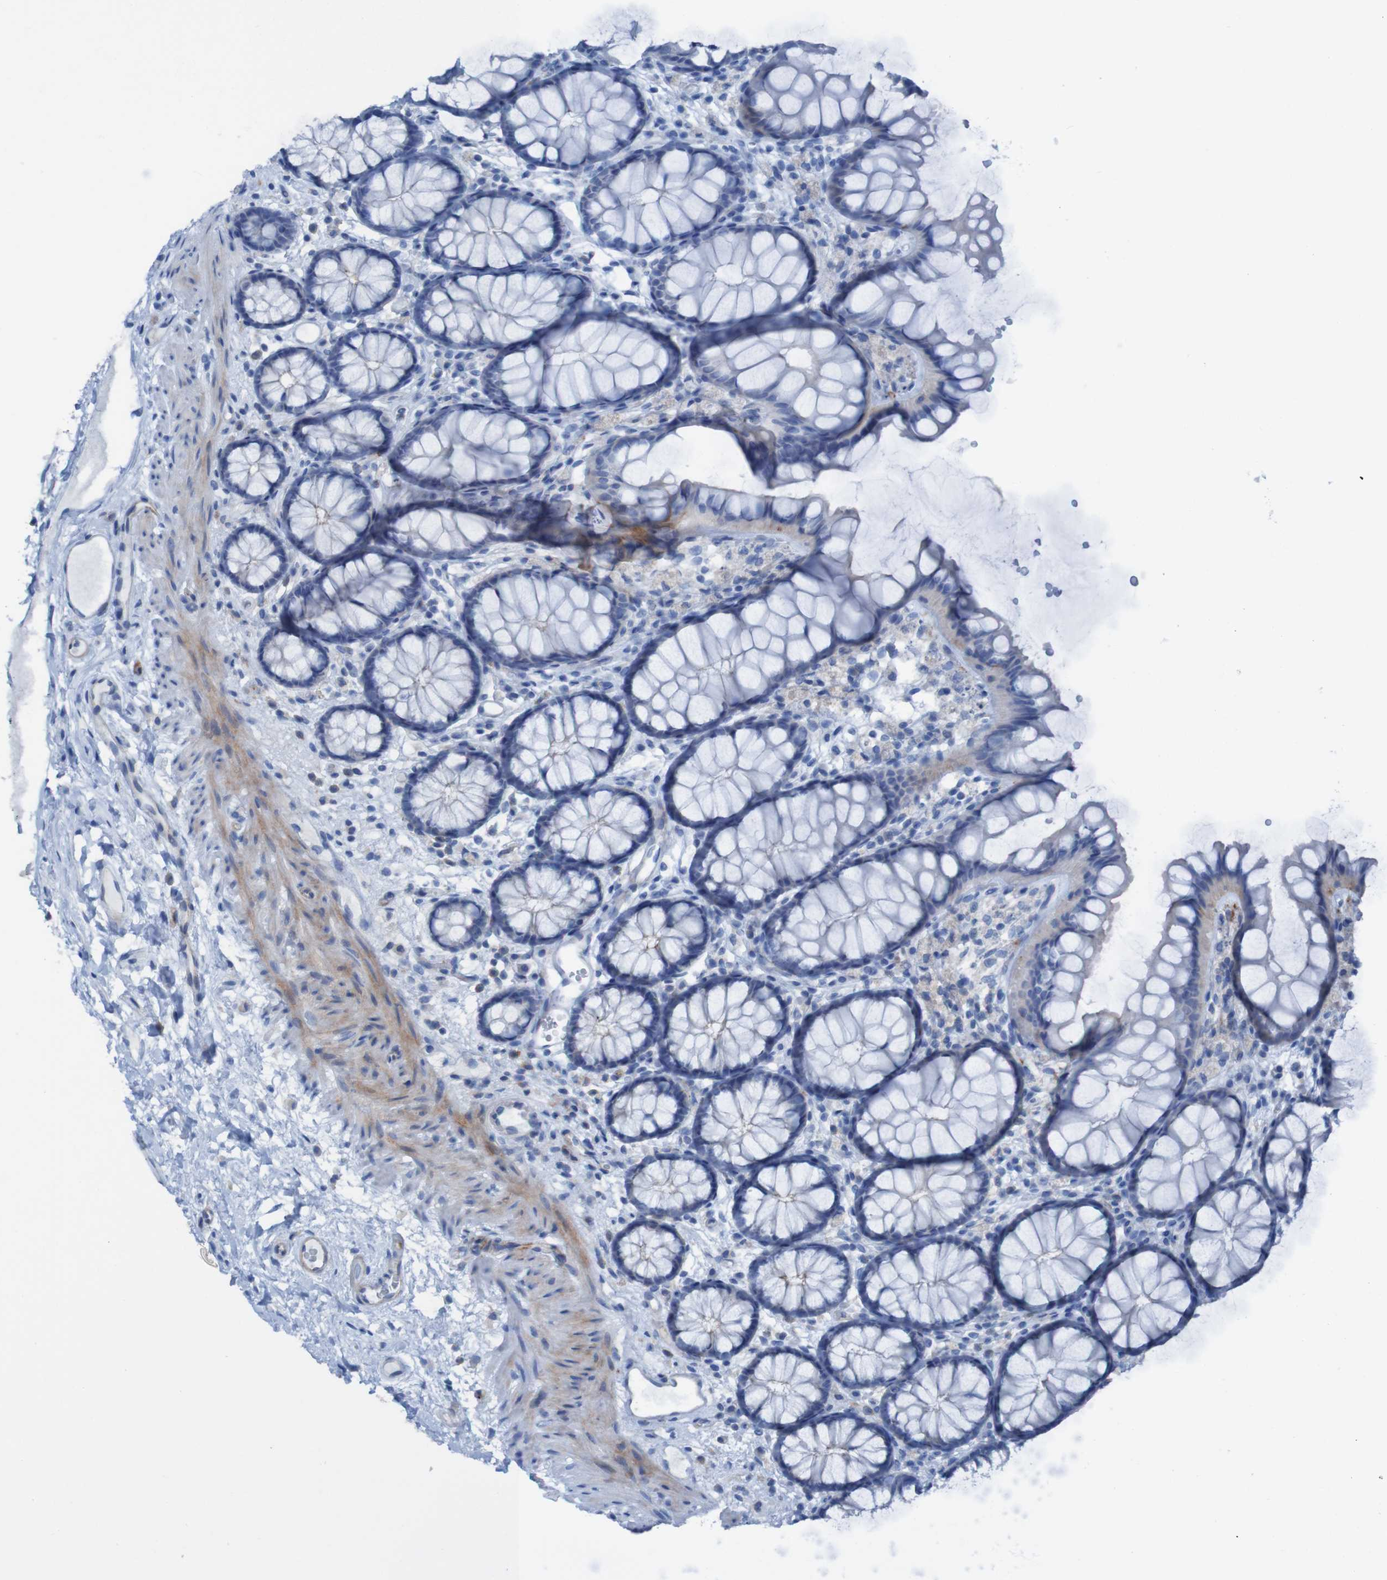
{"staining": {"intensity": "weak", "quantity": "25%-75%", "location": "cytoplasmic/membranous"}, "tissue": "colon", "cell_type": "Endothelial cells", "image_type": "normal", "snomed": [{"axis": "morphology", "description": "Normal tissue, NOS"}, {"axis": "topography", "description": "Colon"}], "caption": "Immunohistochemistry histopathology image of unremarkable colon: human colon stained using IHC displays low levels of weak protein expression localized specifically in the cytoplasmic/membranous of endothelial cells, appearing as a cytoplasmic/membranous brown color.", "gene": "RNF182", "patient": {"sex": "female", "age": 55}}